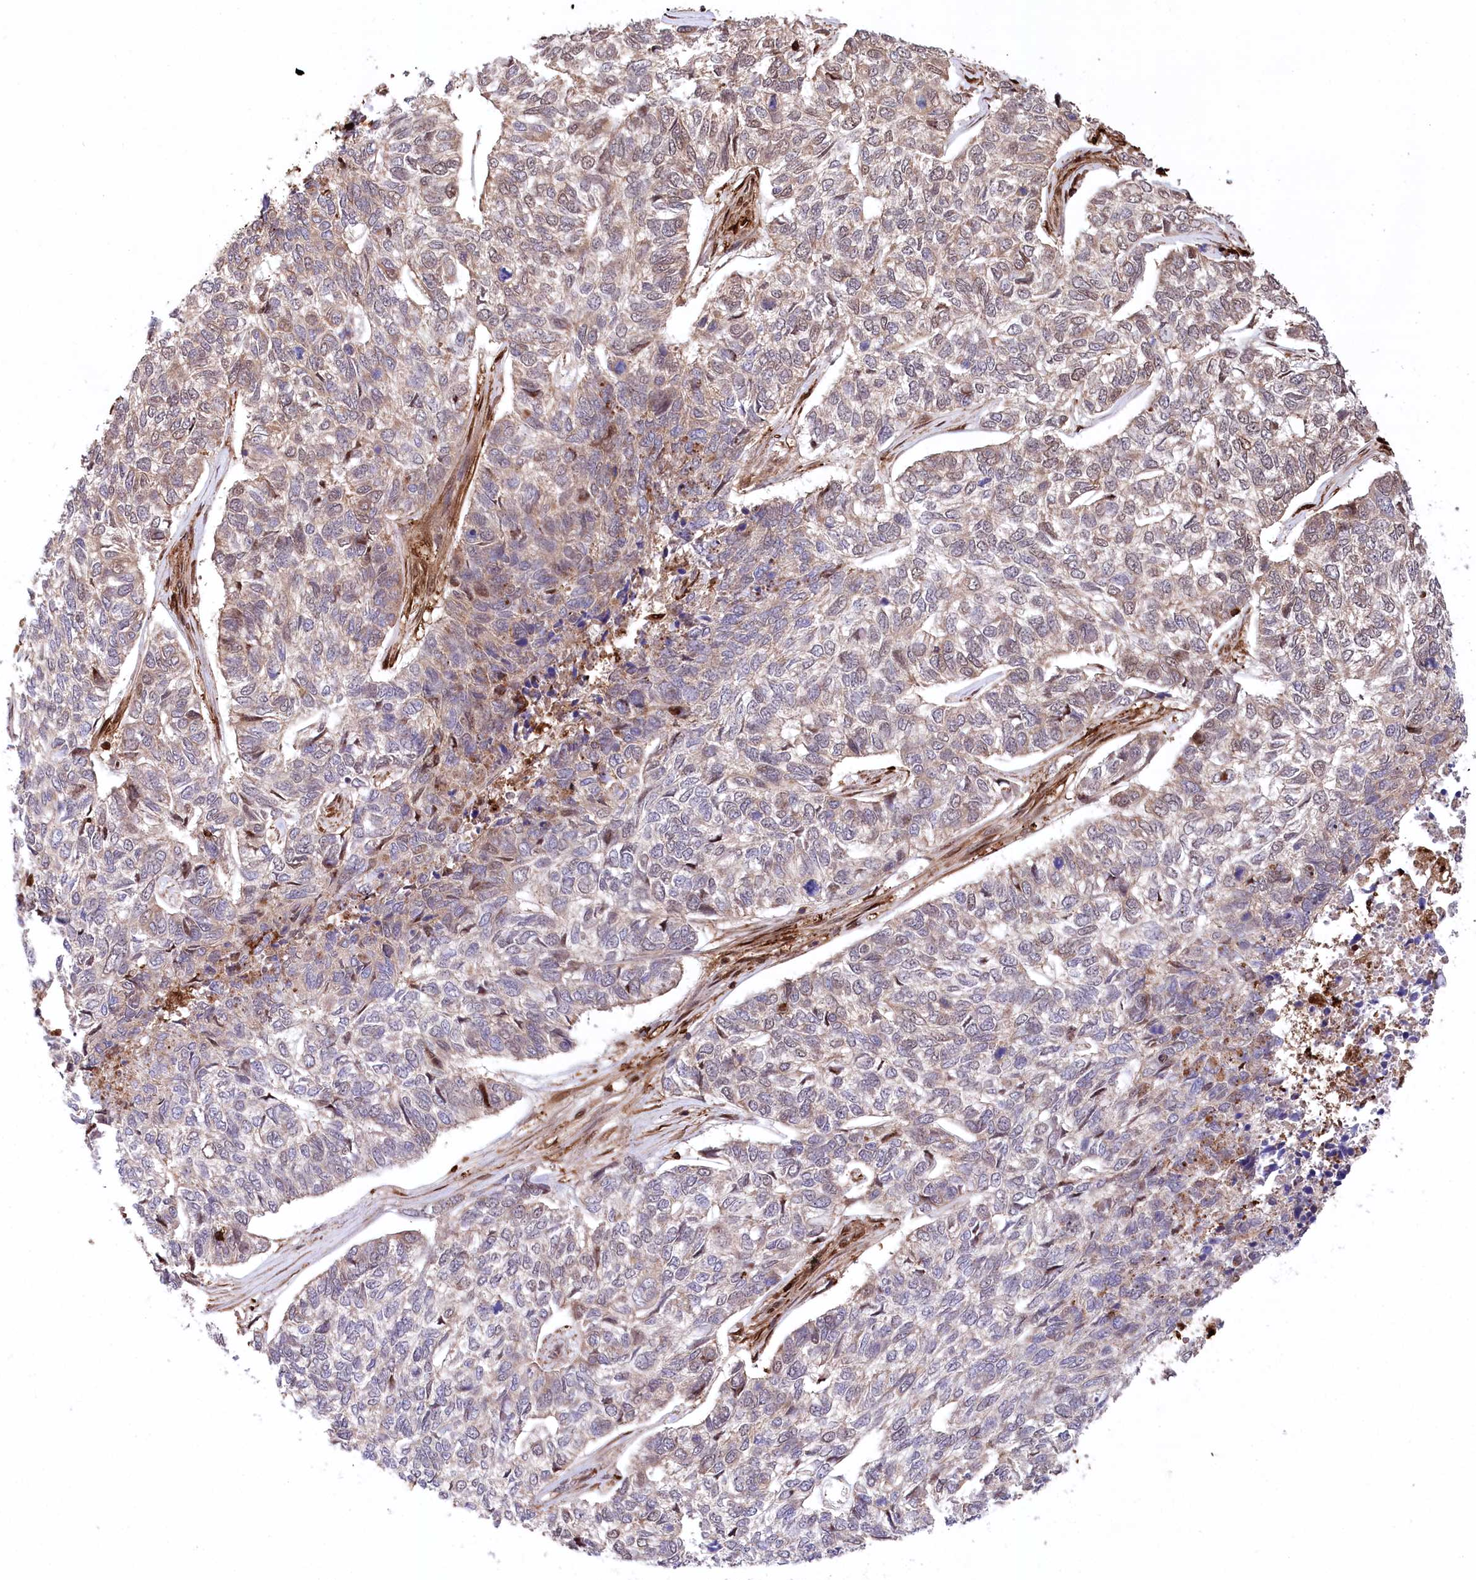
{"staining": {"intensity": "weak", "quantity": "<25%", "location": "cytoplasmic/membranous"}, "tissue": "skin cancer", "cell_type": "Tumor cells", "image_type": "cancer", "snomed": [{"axis": "morphology", "description": "Basal cell carcinoma"}, {"axis": "topography", "description": "Skin"}], "caption": "DAB (3,3'-diaminobenzidine) immunohistochemical staining of skin cancer shows no significant positivity in tumor cells.", "gene": "LSG1", "patient": {"sex": "female", "age": 65}}